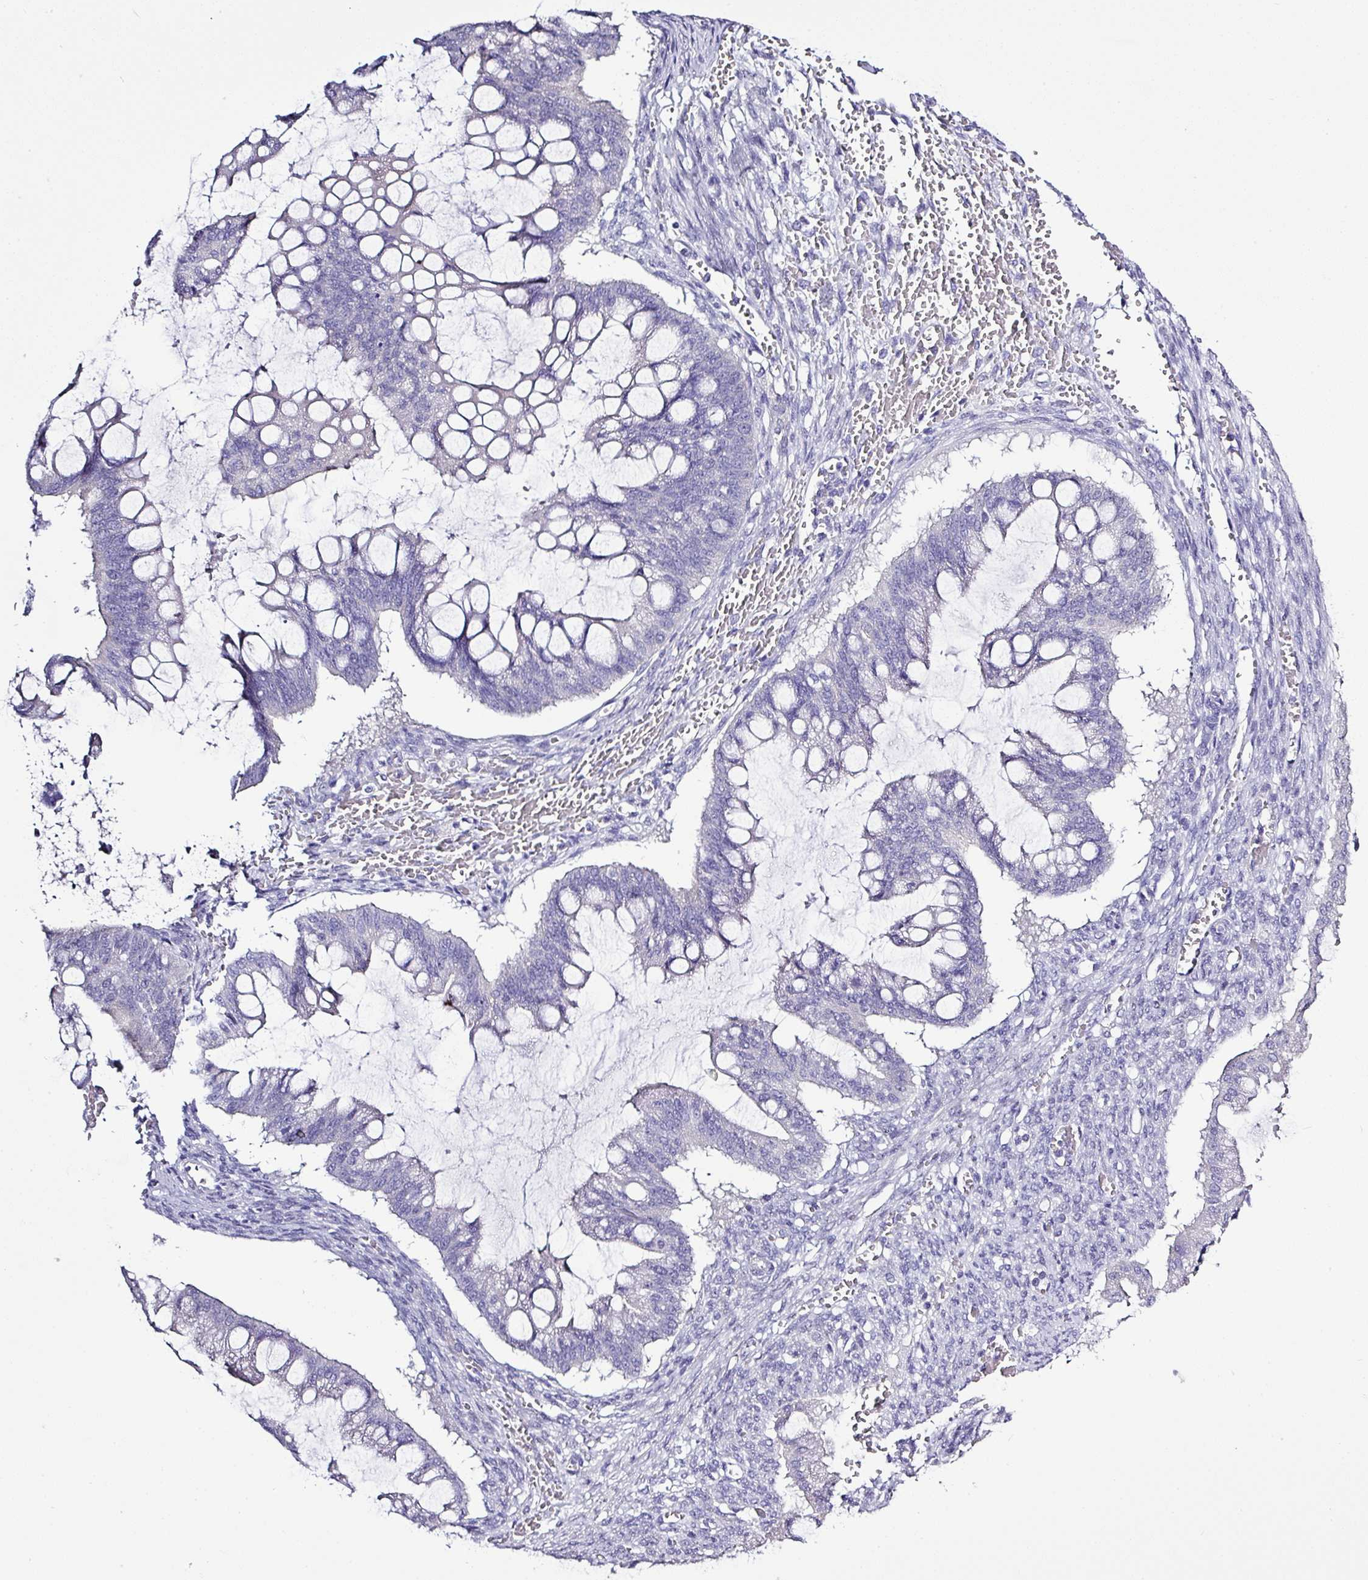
{"staining": {"intensity": "negative", "quantity": "none", "location": "none"}, "tissue": "ovarian cancer", "cell_type": "Tumor cells", "image_type": "cancer", "snomed": [{"axis": "morphology", "description": "Cystadenocarcinoma, mucinous, NOS"}, {"axis": "topography", "description": "Ovary"}], "caption": "High magnification brightfield microscopy of mucinous cystadenocarcinoma (ovarian) stained with DAB (3,3'-diaminobenzidine) (brown) and counterstained with hematoxylin (blue): tumor cells show no significant expression.", "gene": "BCL11A", "patient": {"sex": "female", "age": 73}}